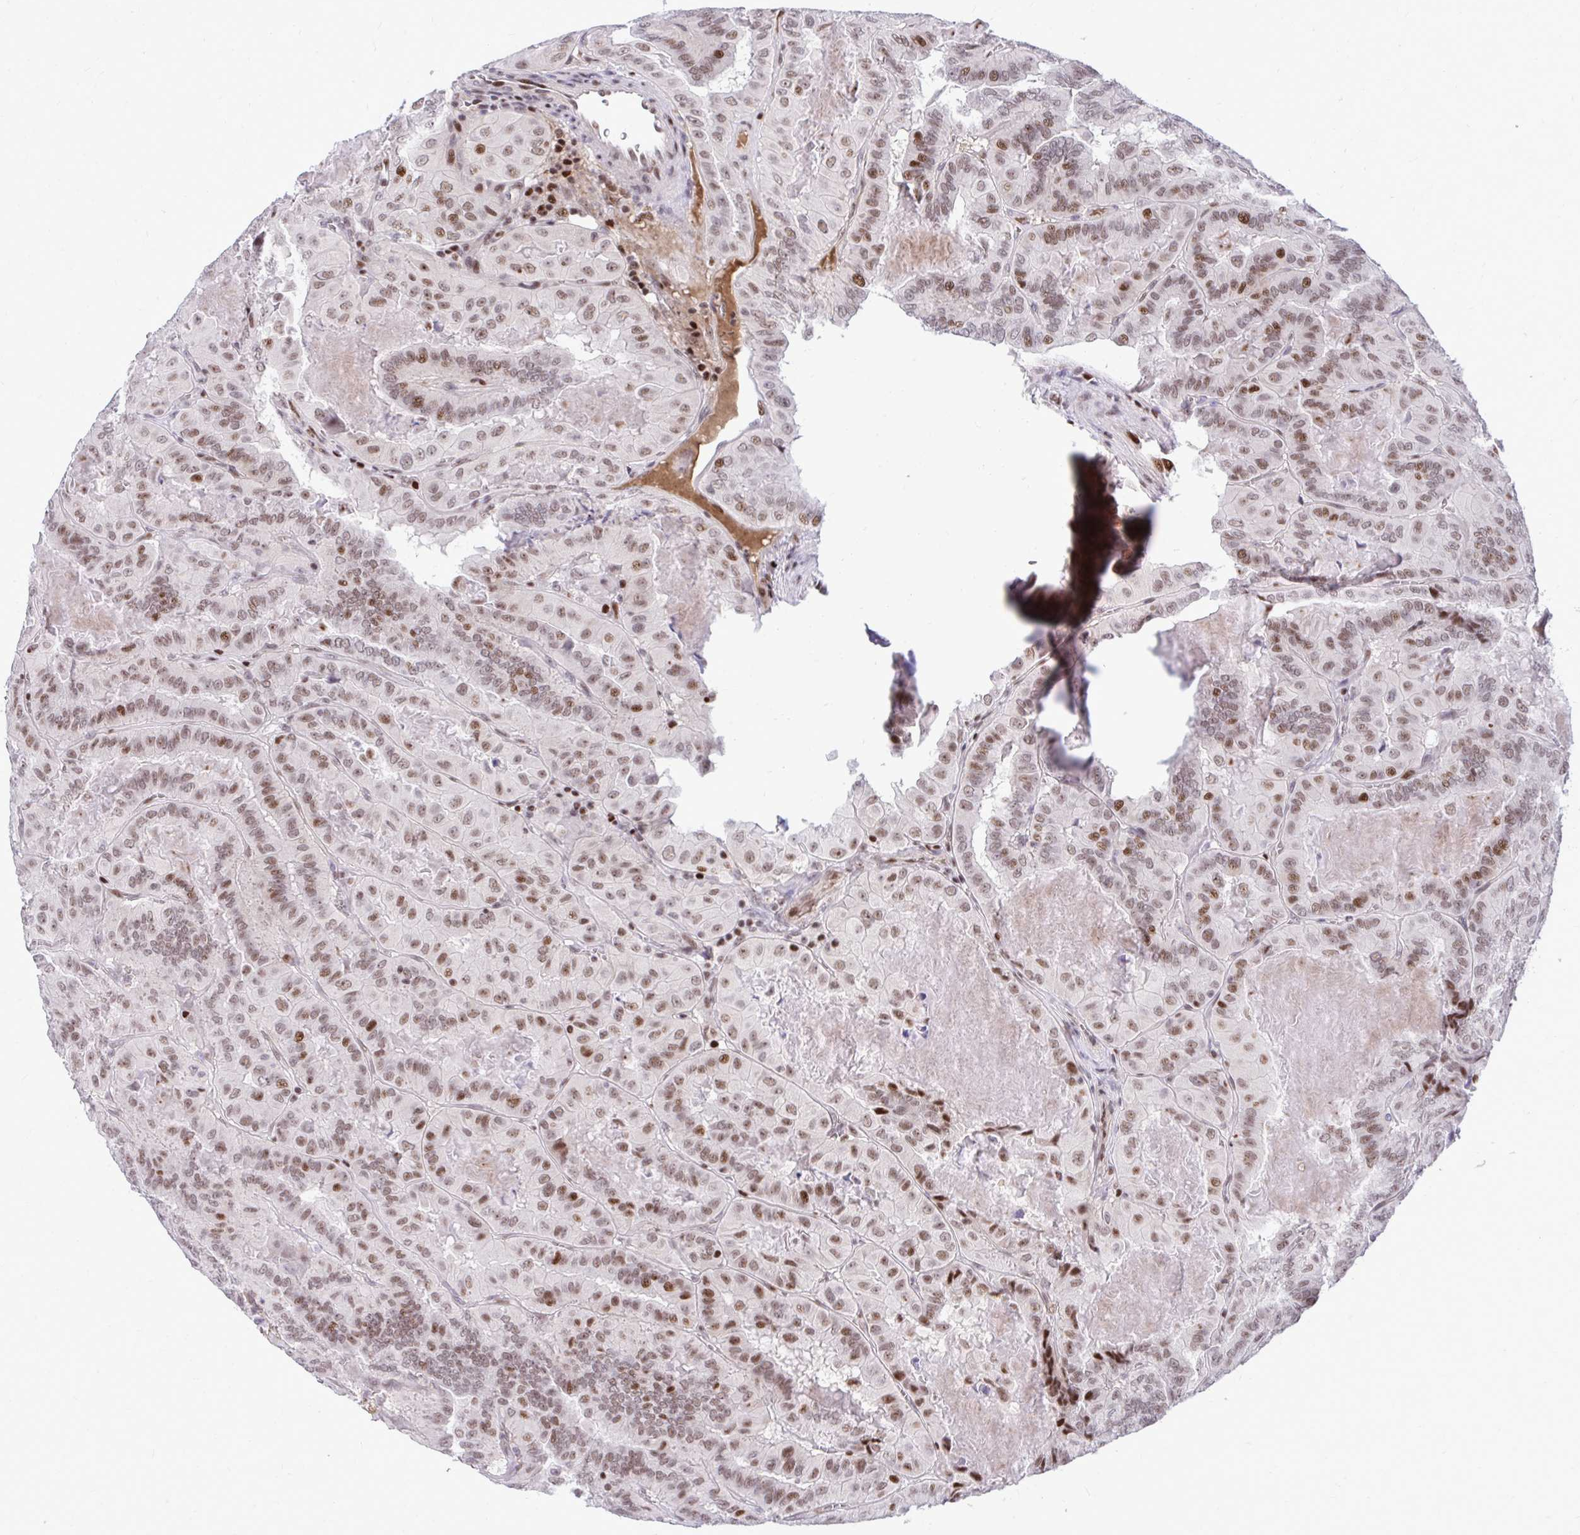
{"staining": {"intensity": "moderate", "quantity": ">75%", "location": "nuclear"}, "tissue": "thyroid cancer", "cell_type": "Tumor cells", "image_type": "cancer", "snomed": [{"axis": "morphology", "description": "Papillary adenocarcinoma, NOS"}, {"axis": "topography", "description": "Thyroid gland"}], "caption": "Protein staining of papillary adenocarcinoma (thyroid) tissue displays moderate nuclear expression in approximately >75% of tumor cells.", "gene": "C14orf39", "patient": {"sex": "female", "age": 46}}